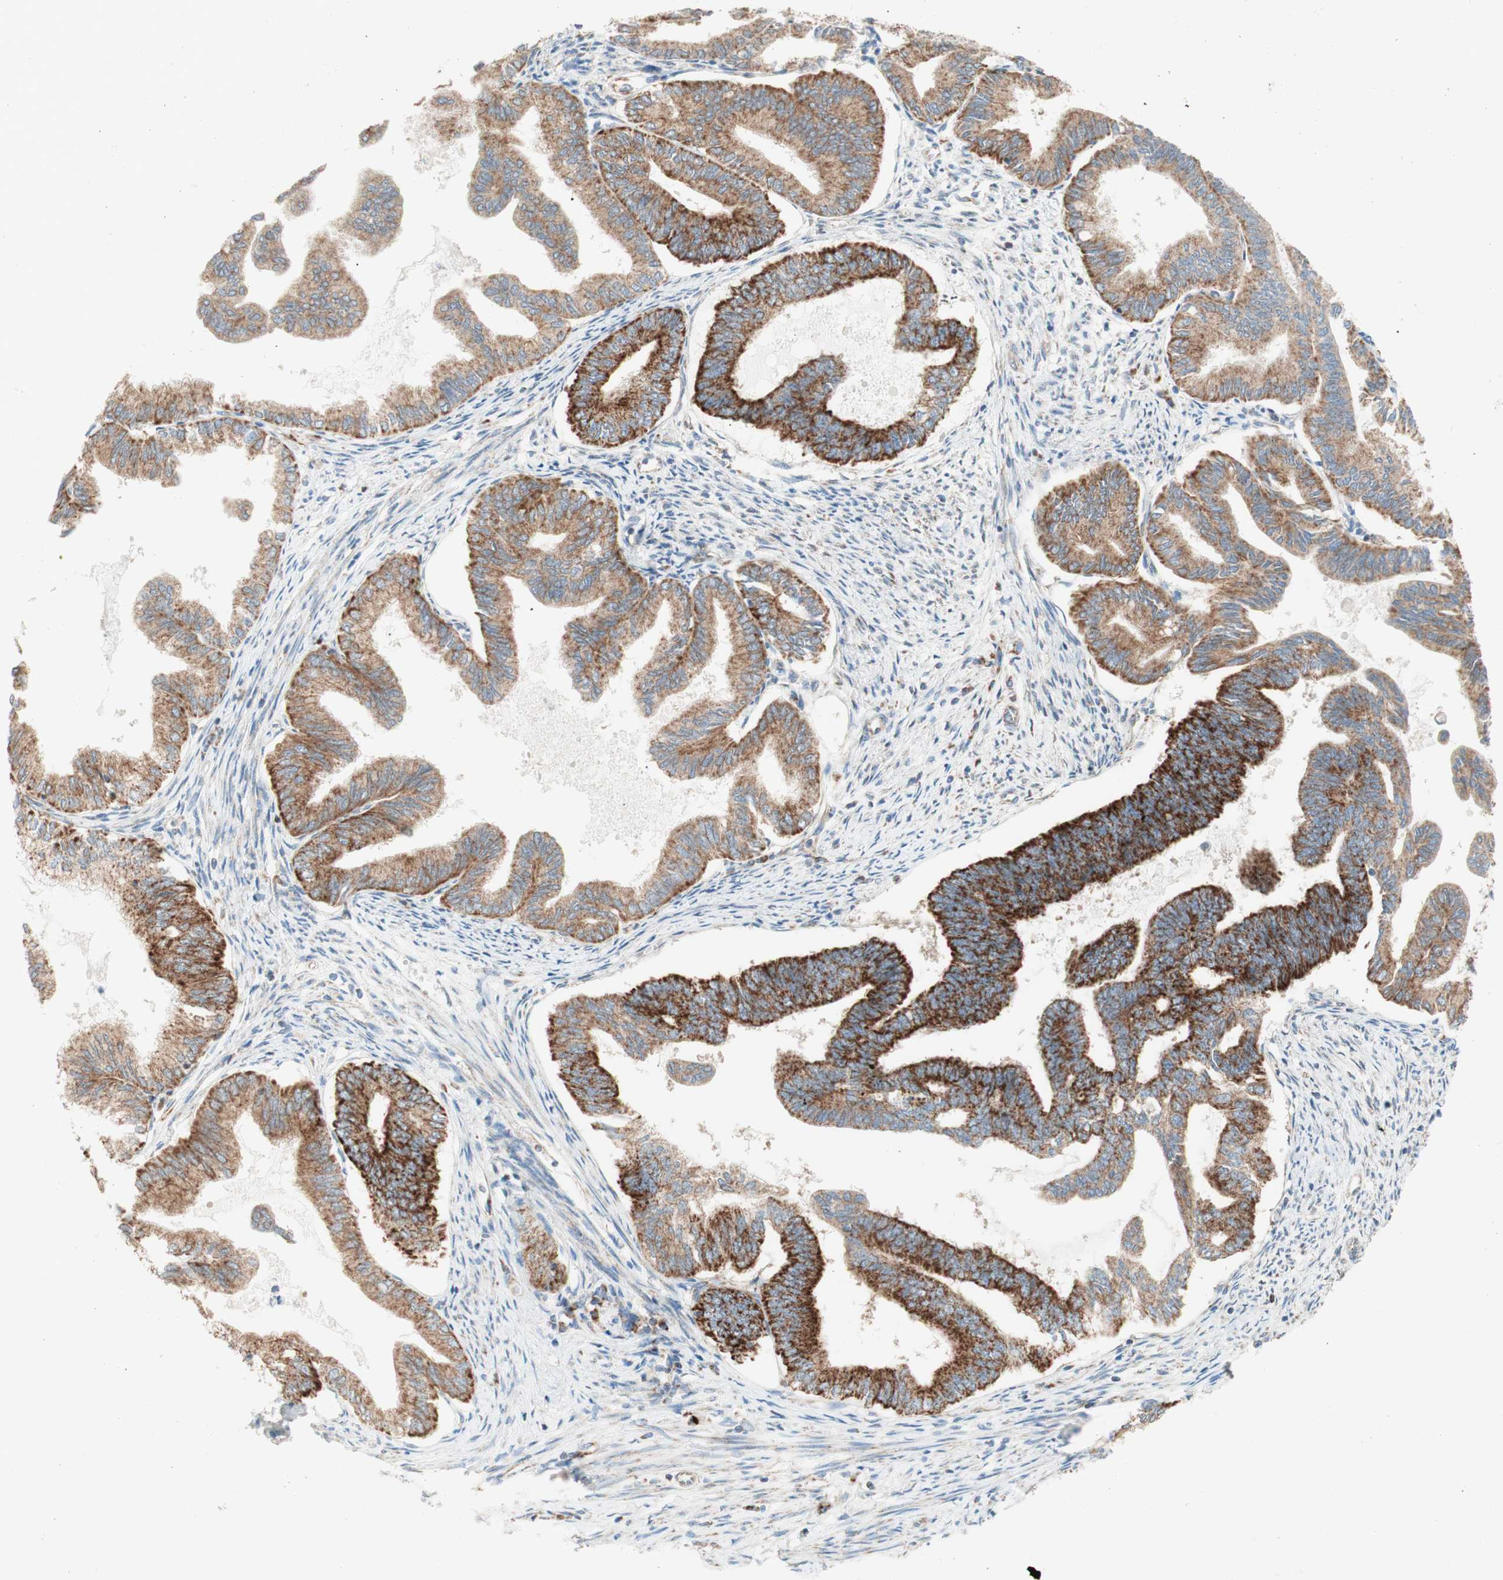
{"staining": {"intensity": "moderate", "quantity": ">75%", "location": "cytoplasmic/membranous"}, "tissue": "endometrial cancer", "cell_type": "Tumor cells", "image_type": "cancer", "snomed": [{"axis": "morphology", "description": "Adenocarcinoma, NOS"}, {"axis": "topography", "description": "Endometrium"}], "caption": "Protein positivity by IHC exhibits moderate cytoplasmic/membranous staining in approximately >75% of tumor cells in endometrial adenocarcinoma. The staining was performed using DAB (3,3'-diaminobenzidine), with brown indicating positive protein expression. Nuclei are stained blue with hematoxylin.", "gene": "TOMM20", "patient": {"sex": "female", "age": 86}}